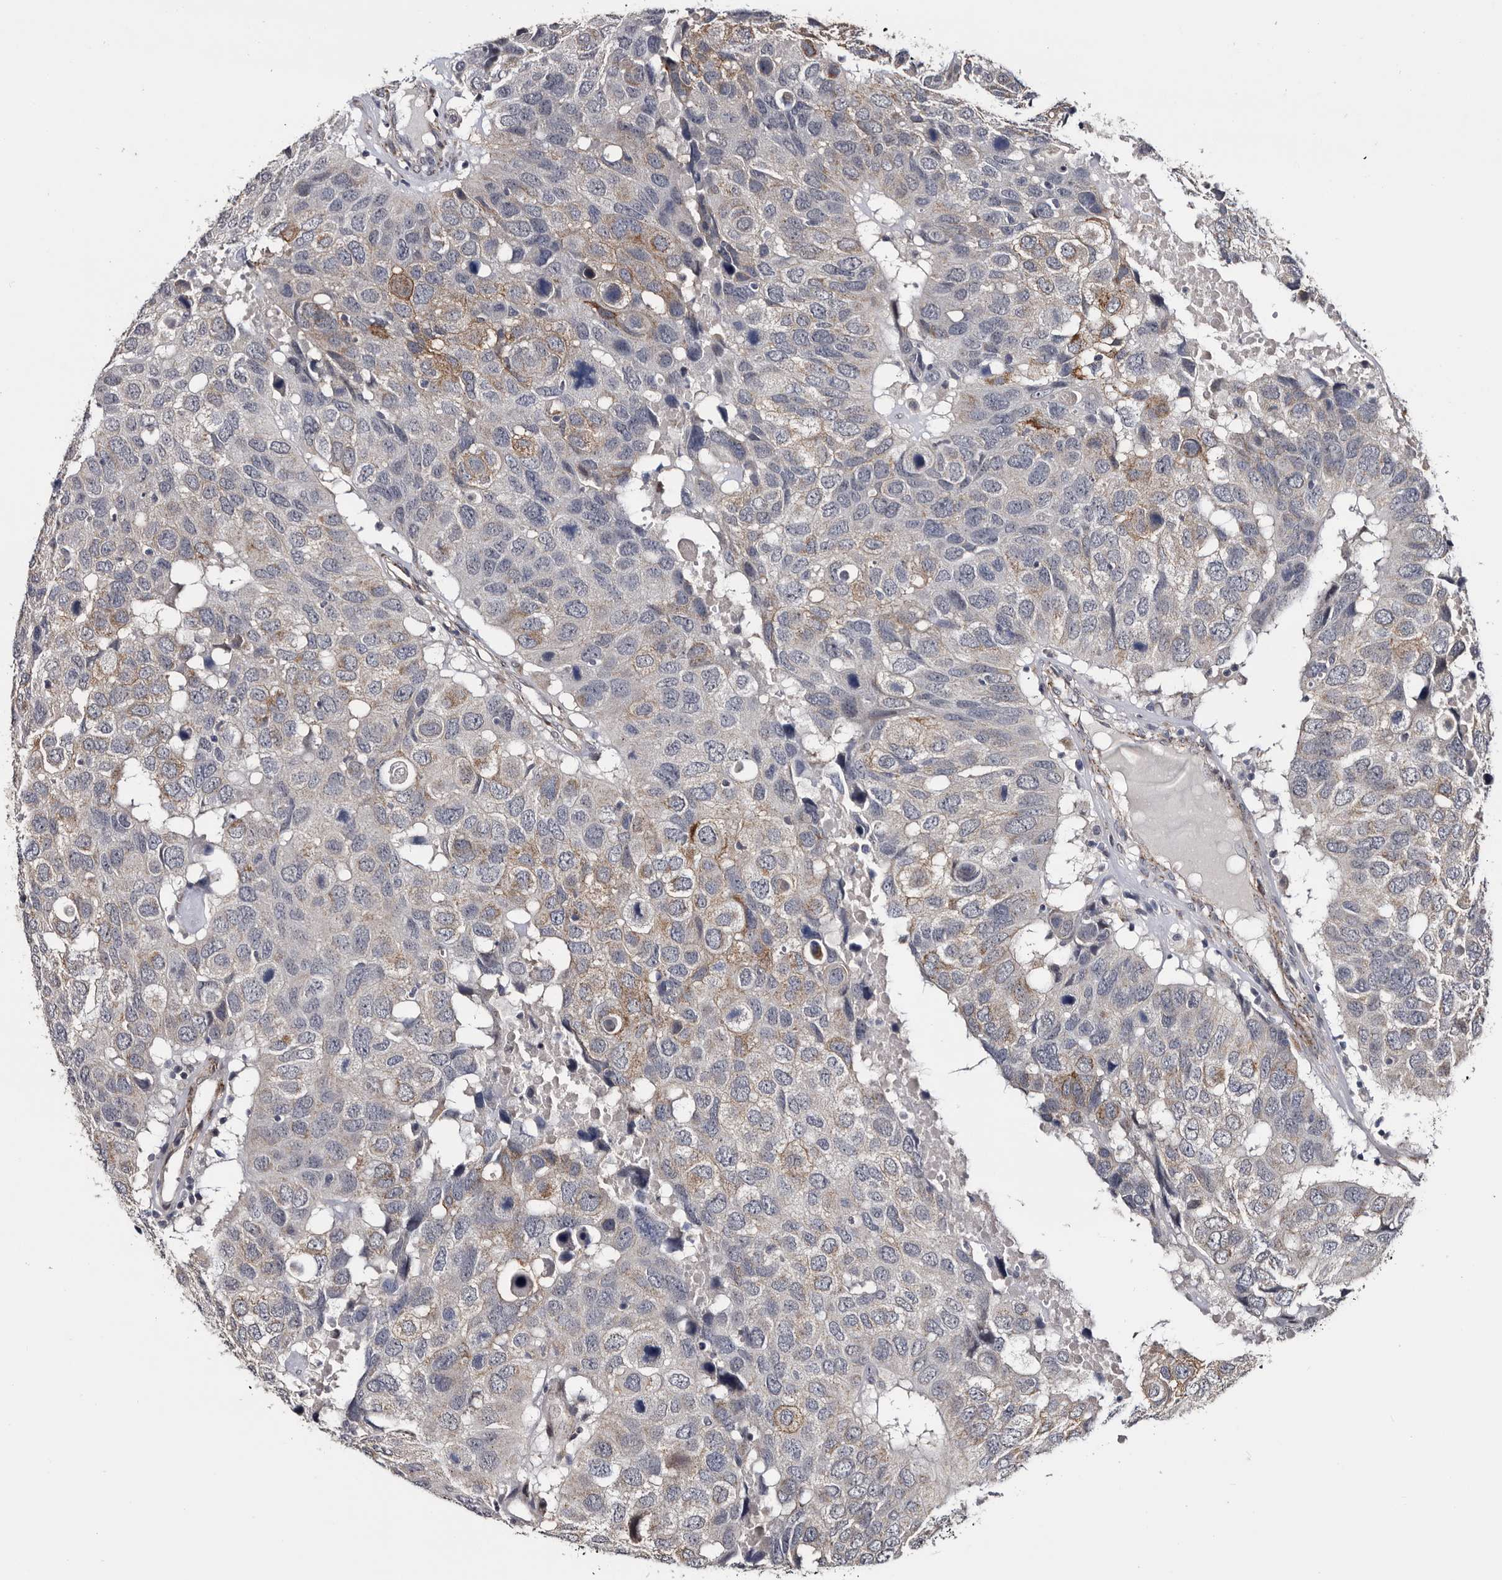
{"staining": {"intensity": "moderate", "quantity": "<25%", "location": "cytoplasmic/membranous"}, "tissue": "head and neck cancer", "cell_type": "Tumor cells", "image_type": "cancer", "snomed": [{"axis": "morphology", "description": "Squamous cell carcinoma, NOS"}, {"axis": "topography", "description": "Head-Neck"}], "caption": "A brown stain shows moderate cytoplasmic/membranous positivity of a protein in head and neck cancer tumor cells.", "gene": "ARMCX2", "patient": {"sex": "male", "age": 66}}